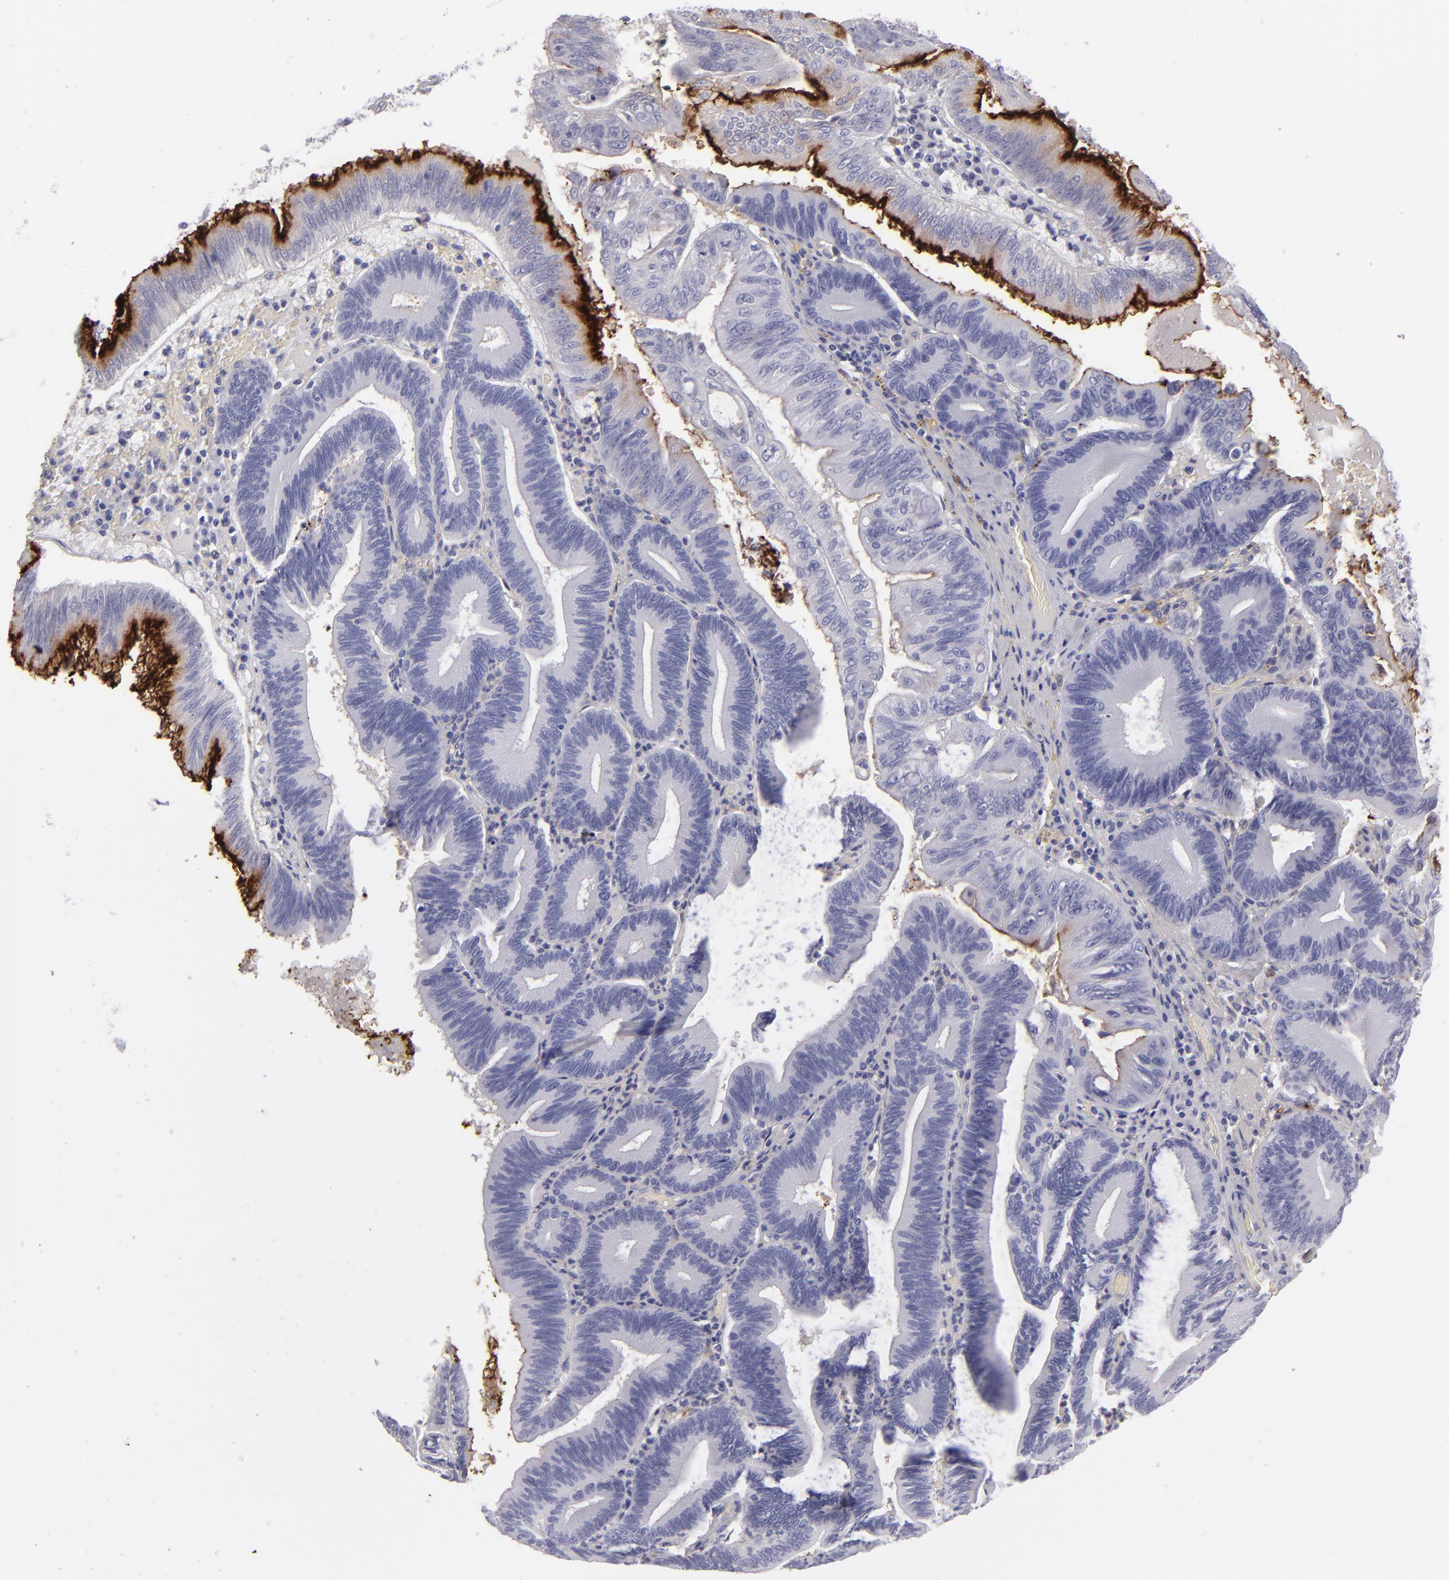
{"staining": {"intensity": "moderate", "quantity": "<25%", "location": "cytoplasmic/membranous"}, "tissue": "pancreatic cancer", "cell_type": "Tumor cells", "image_type": "cancer", "snomed": [{"axis": "morphology", "description": "Adenocarcinoma, NOS"}, {"axis": "topography", "description": "Pancreas"}], "caption": "DAB (3,3'-diaminobenzidine) immunohistochemical staining of human pancreatic cancer shows moderate cytoplasmic/membranous protein positivity in about <25% of tumor cells.", "gene": "ANPEP", "patient": {"sex": "male", "age": 82}}